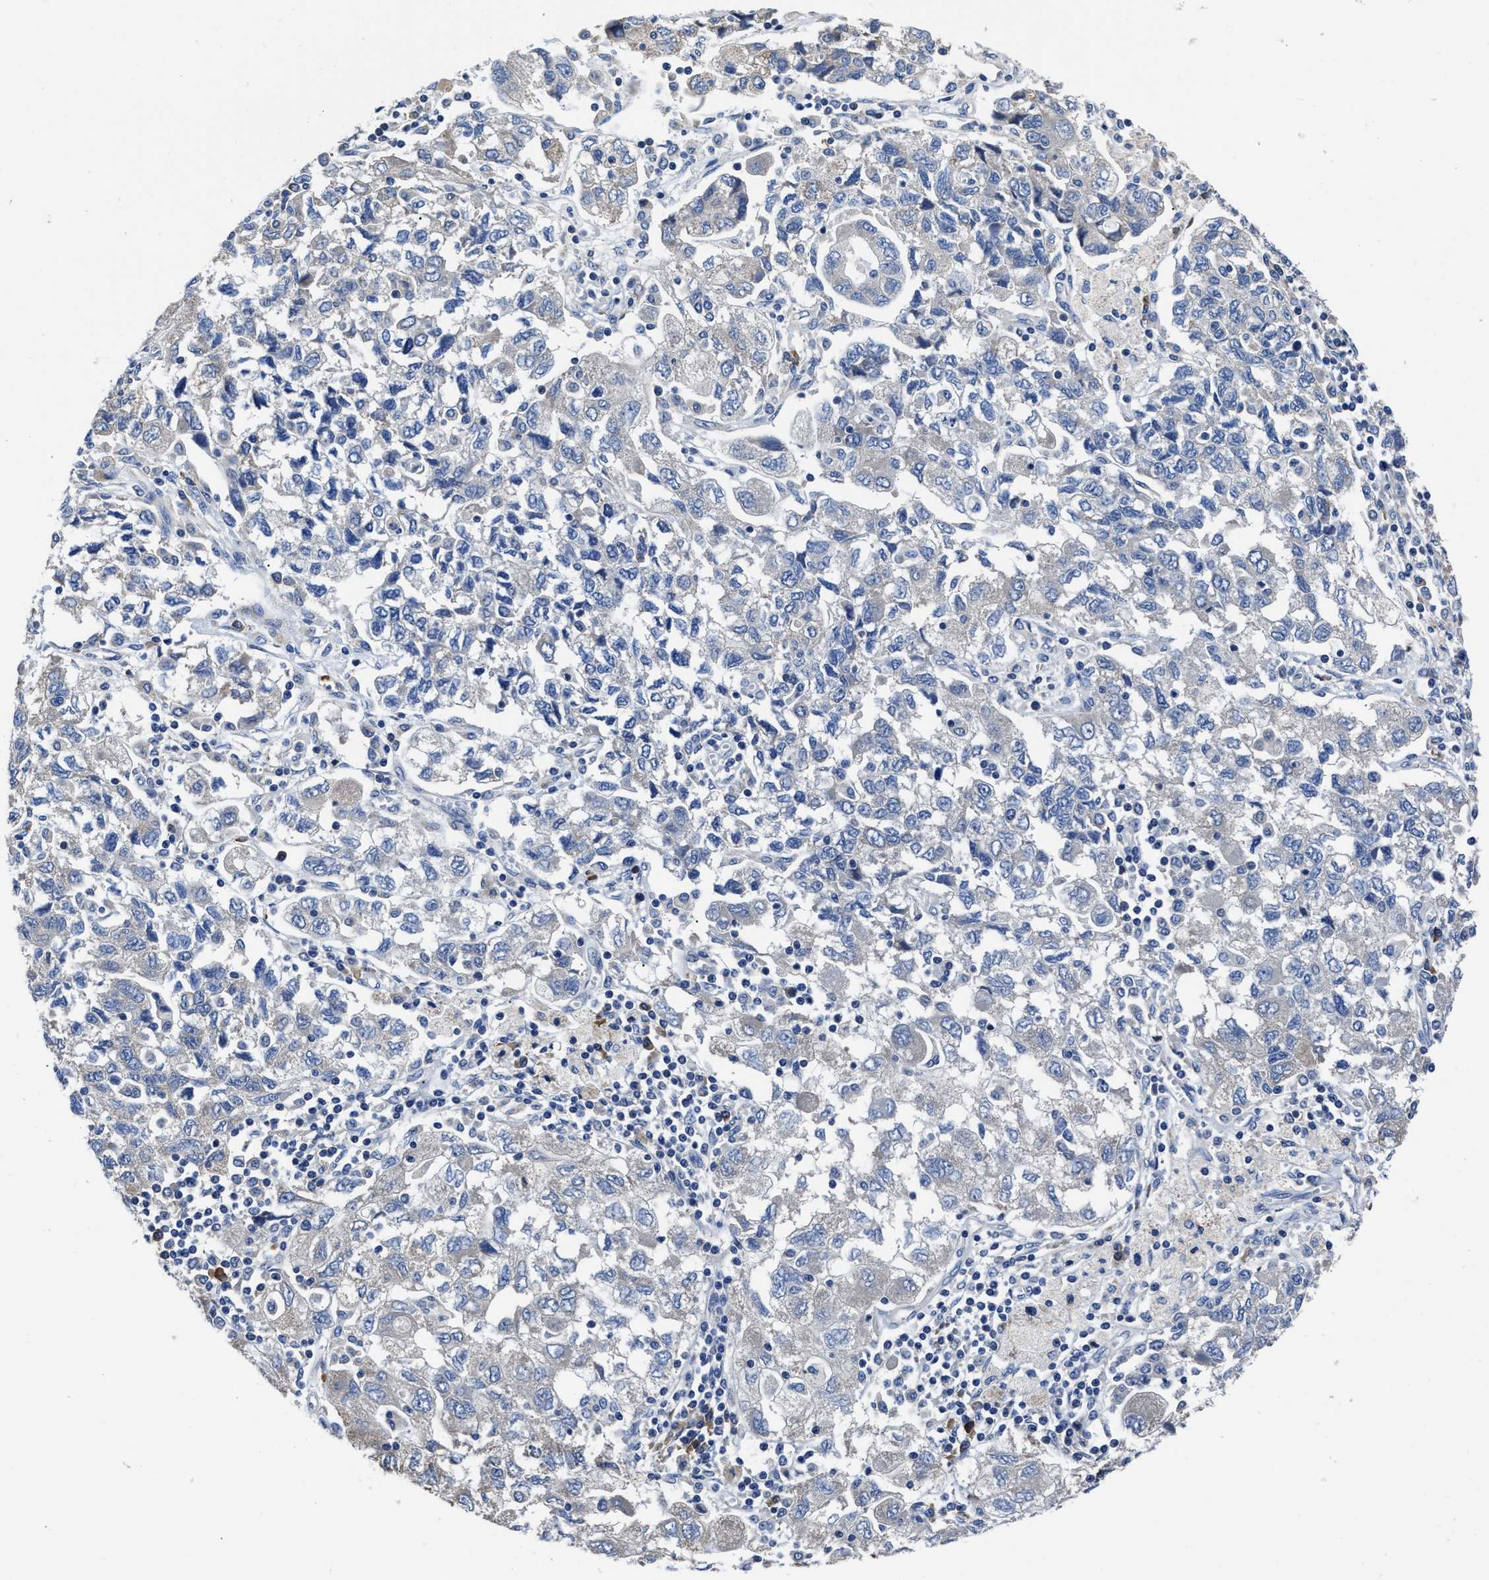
{"staining": {"intensity": "negative", "quantity": "none", "location": "none"}, "tissue": "ovarian cancer", "cell_type": "Tumor cells", "image_type": "cancer", "snomed": [{"axis": "morphology", "description": "Carcinoma, NOS"}, {"axis": "morphology", "description": "Cystadenocarcinoma, serous, NOS"}, {"axis": "topography", "description": "Ovary"}], "caption": "Ovarian serous cystadenocarcinoma stained for a protein using immunohistochemistry displays no expression tumor cells.", "gene": "SRPK2", "patient": {"sex": "female", "age": 69}}